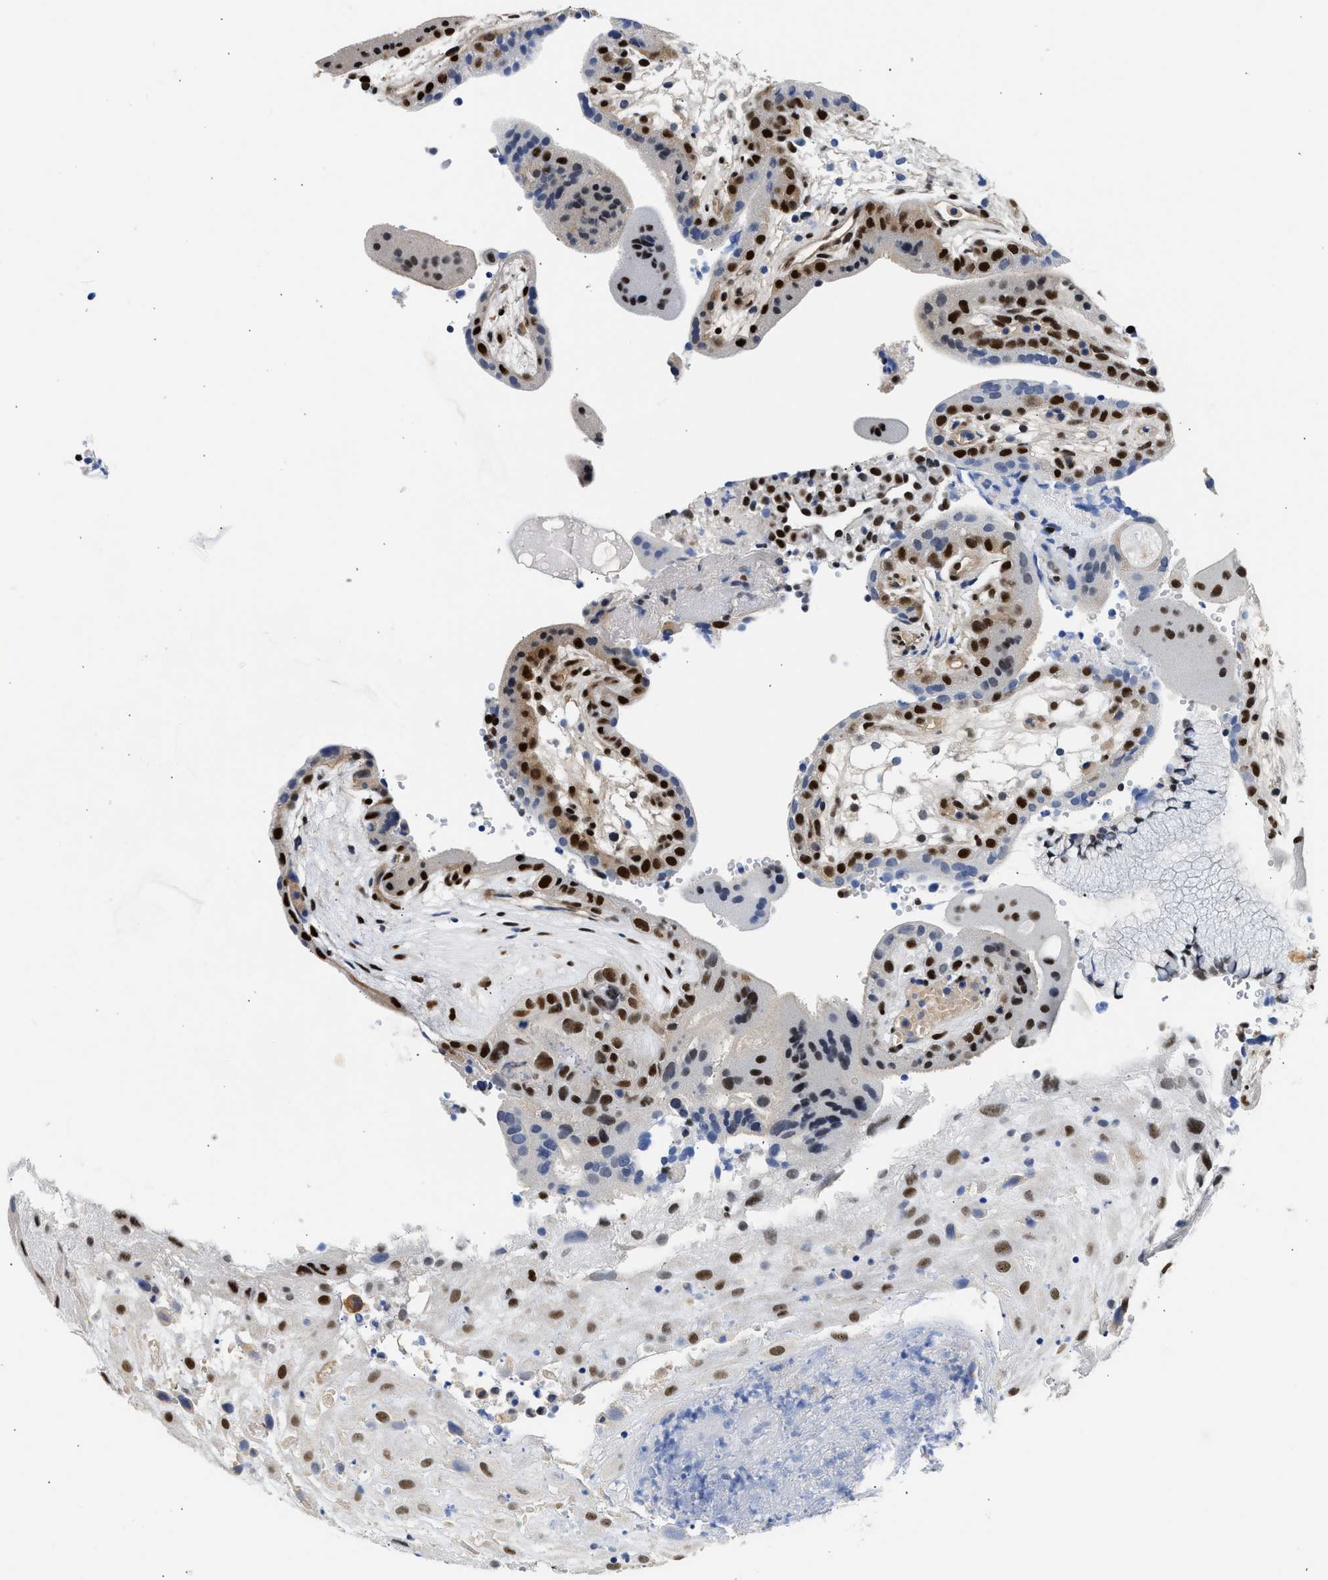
{"staining": {"intensity": "strong", "quantity": ">75%", "location": "nuclear"}, "tissue": "placenta", "cell_type": "Decidual cells", "image_type": "normal", "snomed": [{"axis": "morphology", "description": "Normal tissue, NOS"}, {"axis": "topography", "description": "Placenta"}], "caption": "A brown stain shows strong nuclear positivity of a protein in decidual cells of unremarkable human placenta. (DAB IHC with brightfield microscopy, high magnification).", "gene": "XPO5", "patient": {"sex": "female", "age": 18}}